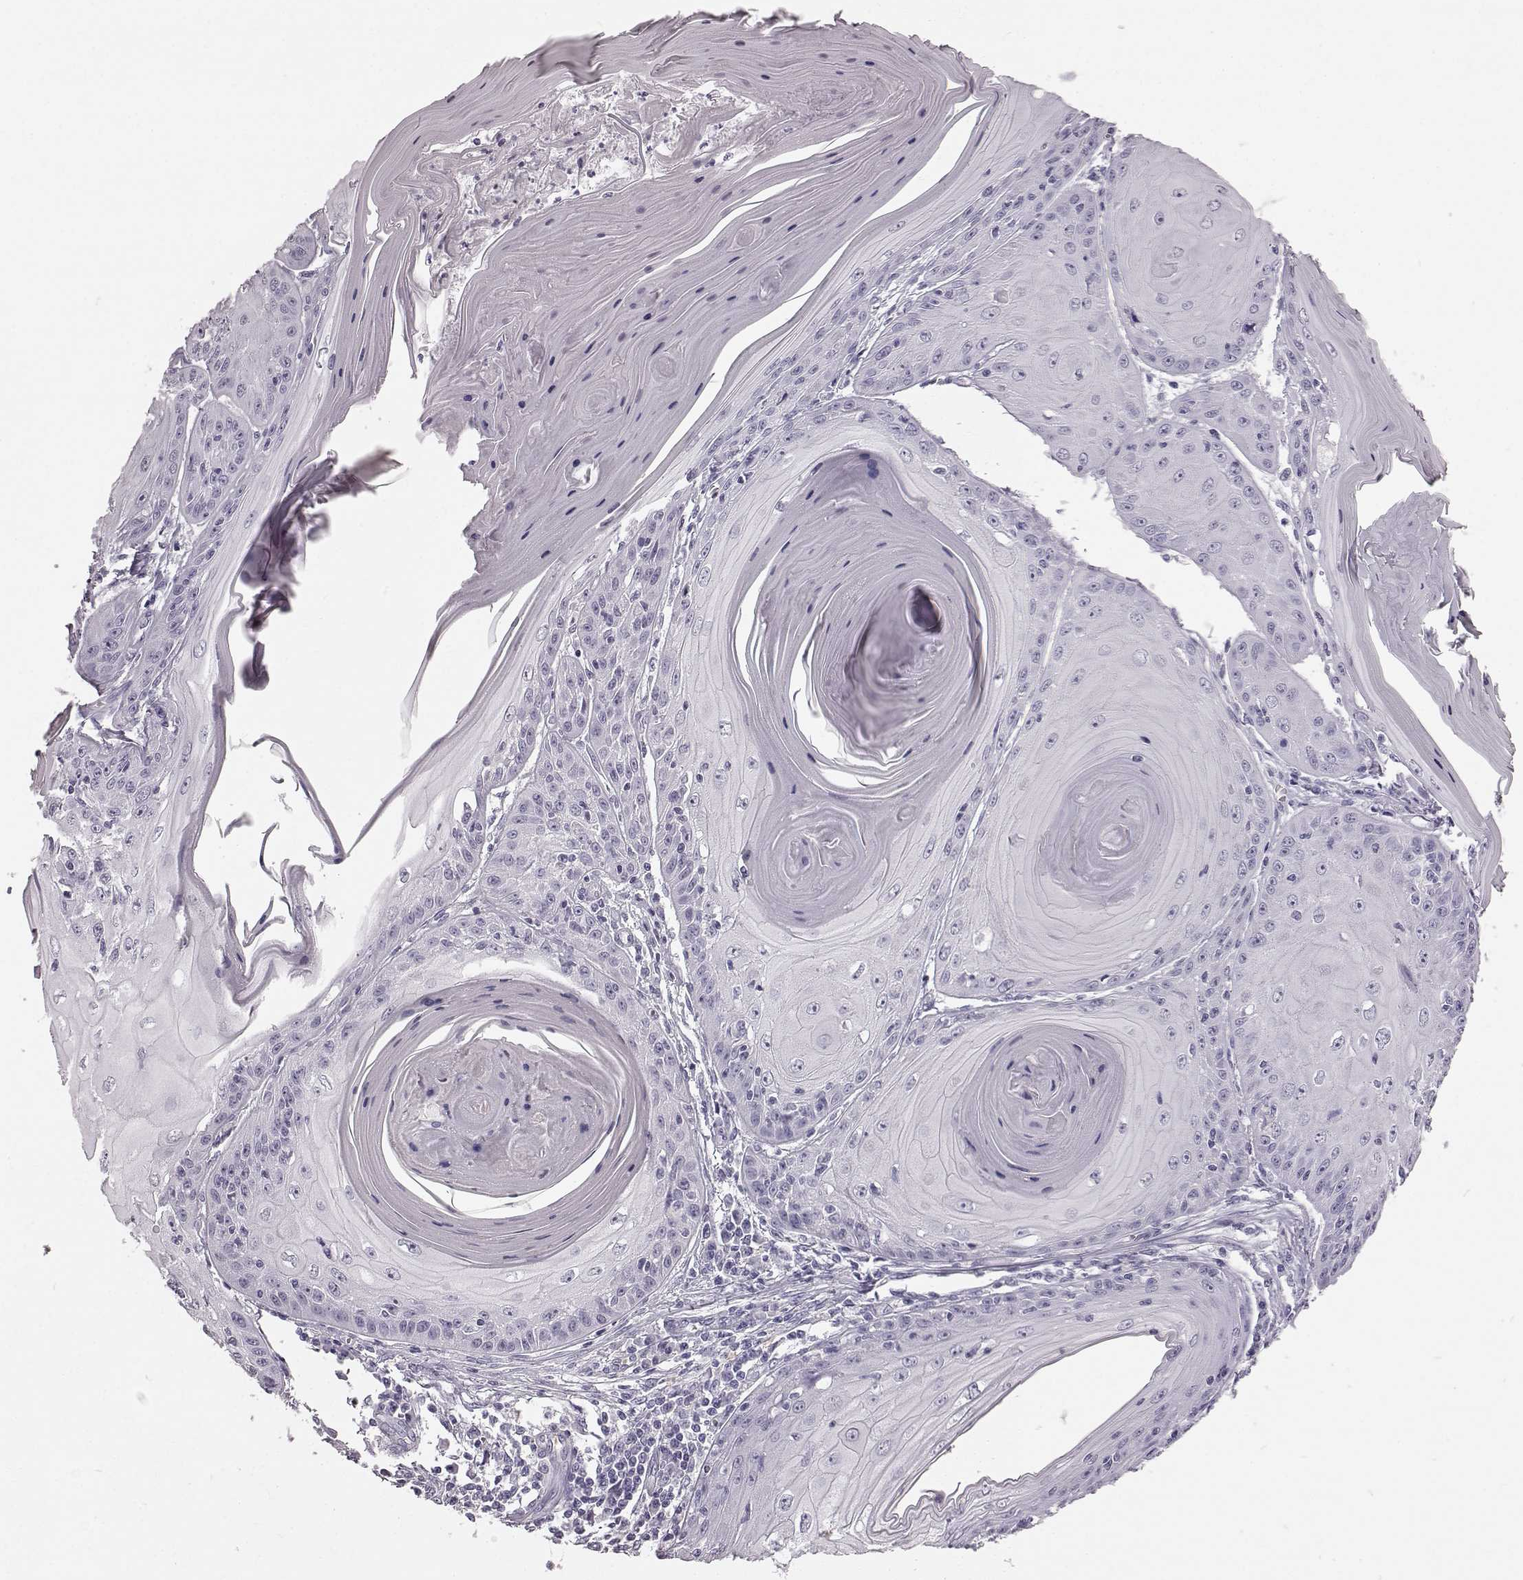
{"staining": {"intensity": "negative", "quantity": "none", "location": "none"}, "tissue": "skin cancer", "cell_type": "Tumor cells", "image_type": "cancer", "snomed": [{"axis": "morphology", "description": "Squamous cell carcinoma, NOS"}, {"axis": "topography", "description": "Skin"}, {"axis": "topography", "description": "Vulva"}], "caption": "This is a photomicrograph of immunohistochemistry (IHC) staining of skin cancer, which shows no staining in tumor cells.", "gene": "FUT4", "patient": {"sex": "female", "age": 85}}